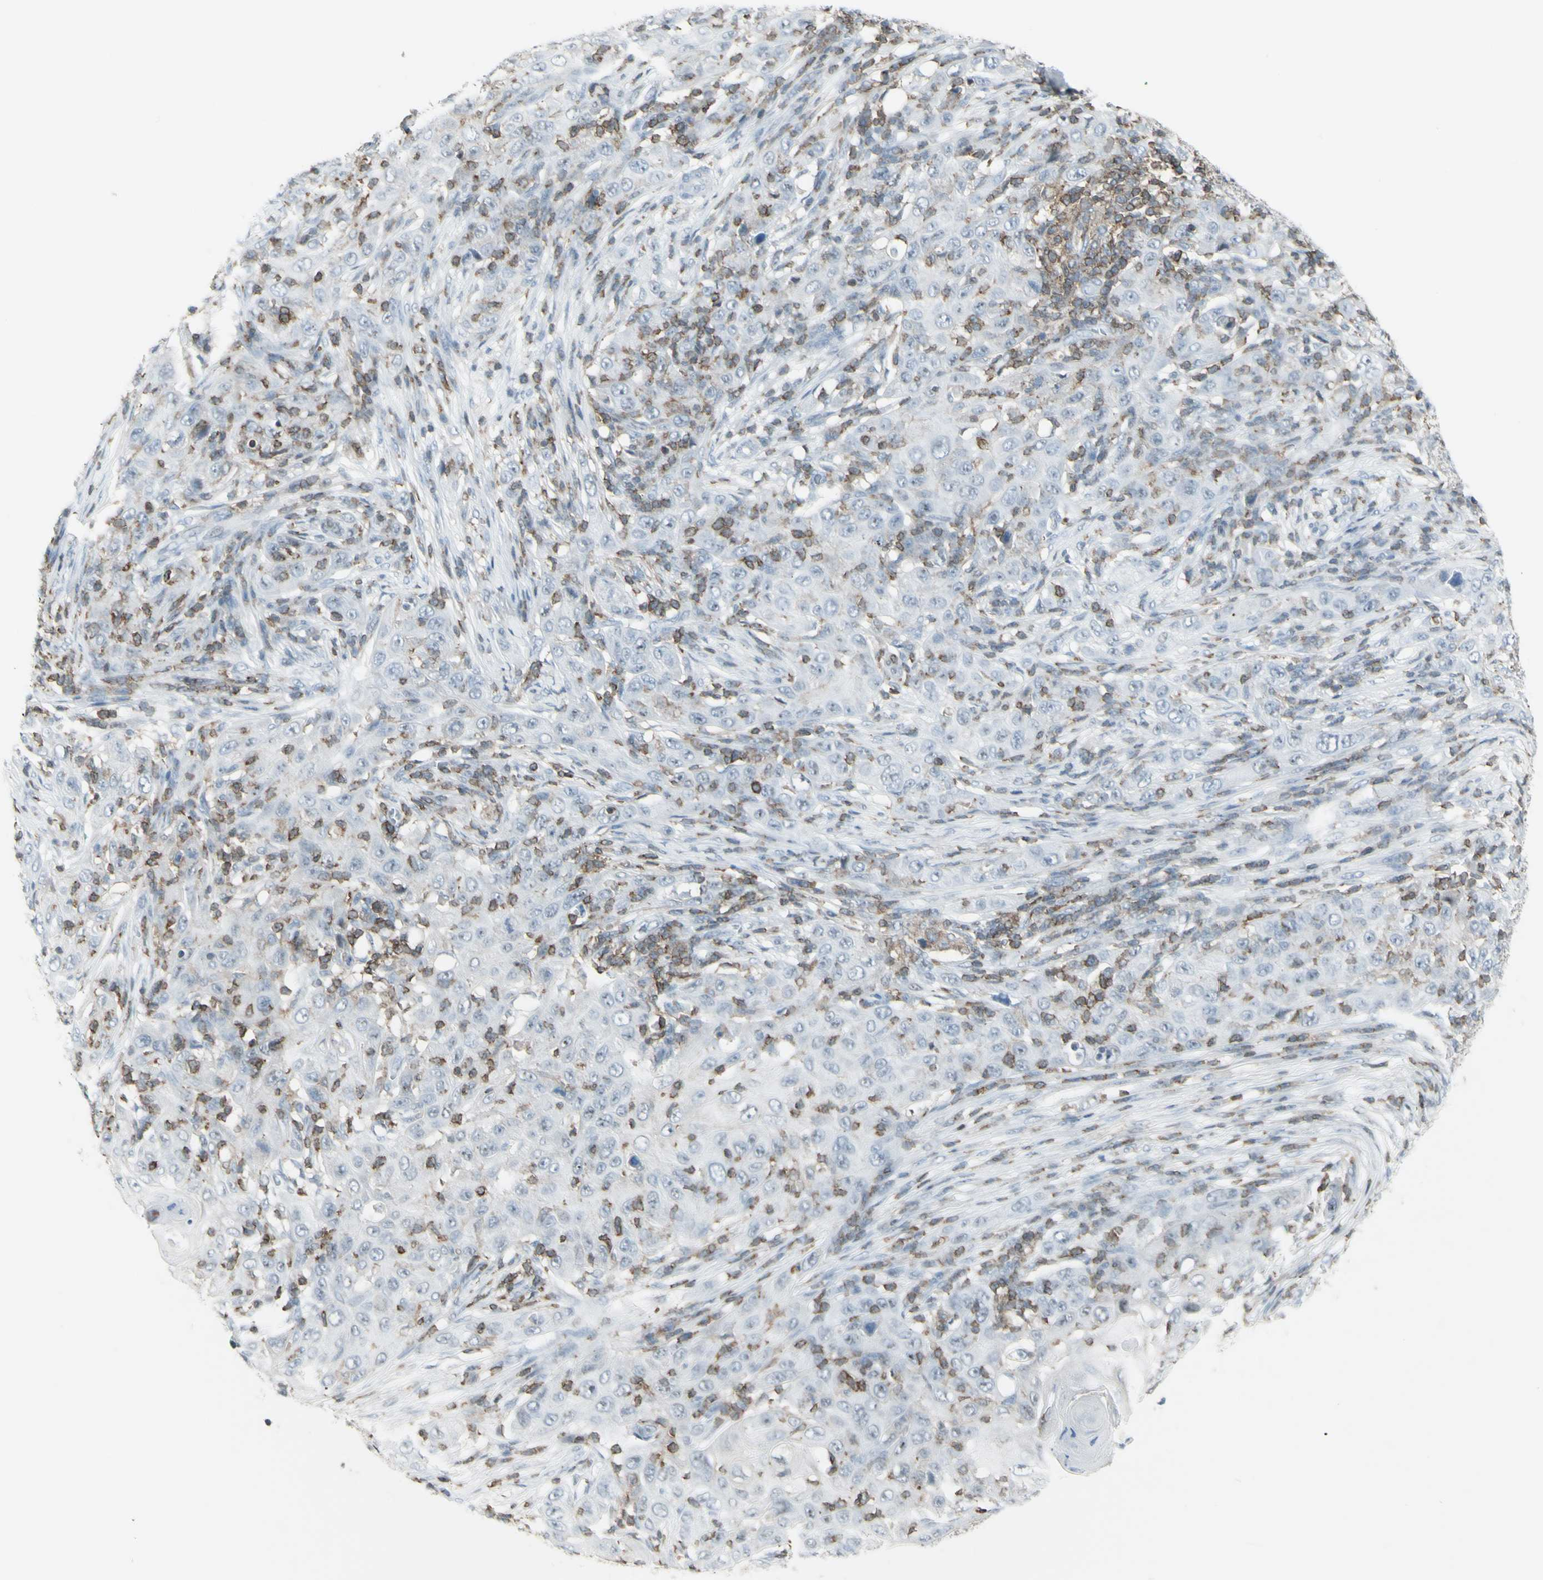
{"staining": {"intensity": "negative", "quantity": "none", "location": "none"}, "tissue": "skin cancer", "cell_type": "Tumor cells", "image_type": "cancer", "snomed": [{"axis": "morphology", "description": "Squamous cell carcinoma, NOS"}, {"axis": "topography", "description": "Skin"}], "caption": "Tumor cells are negative for brown protein staining in skin cancer.", "gene": "NRG1", "patient": {"sex": "female", "age": 88}}